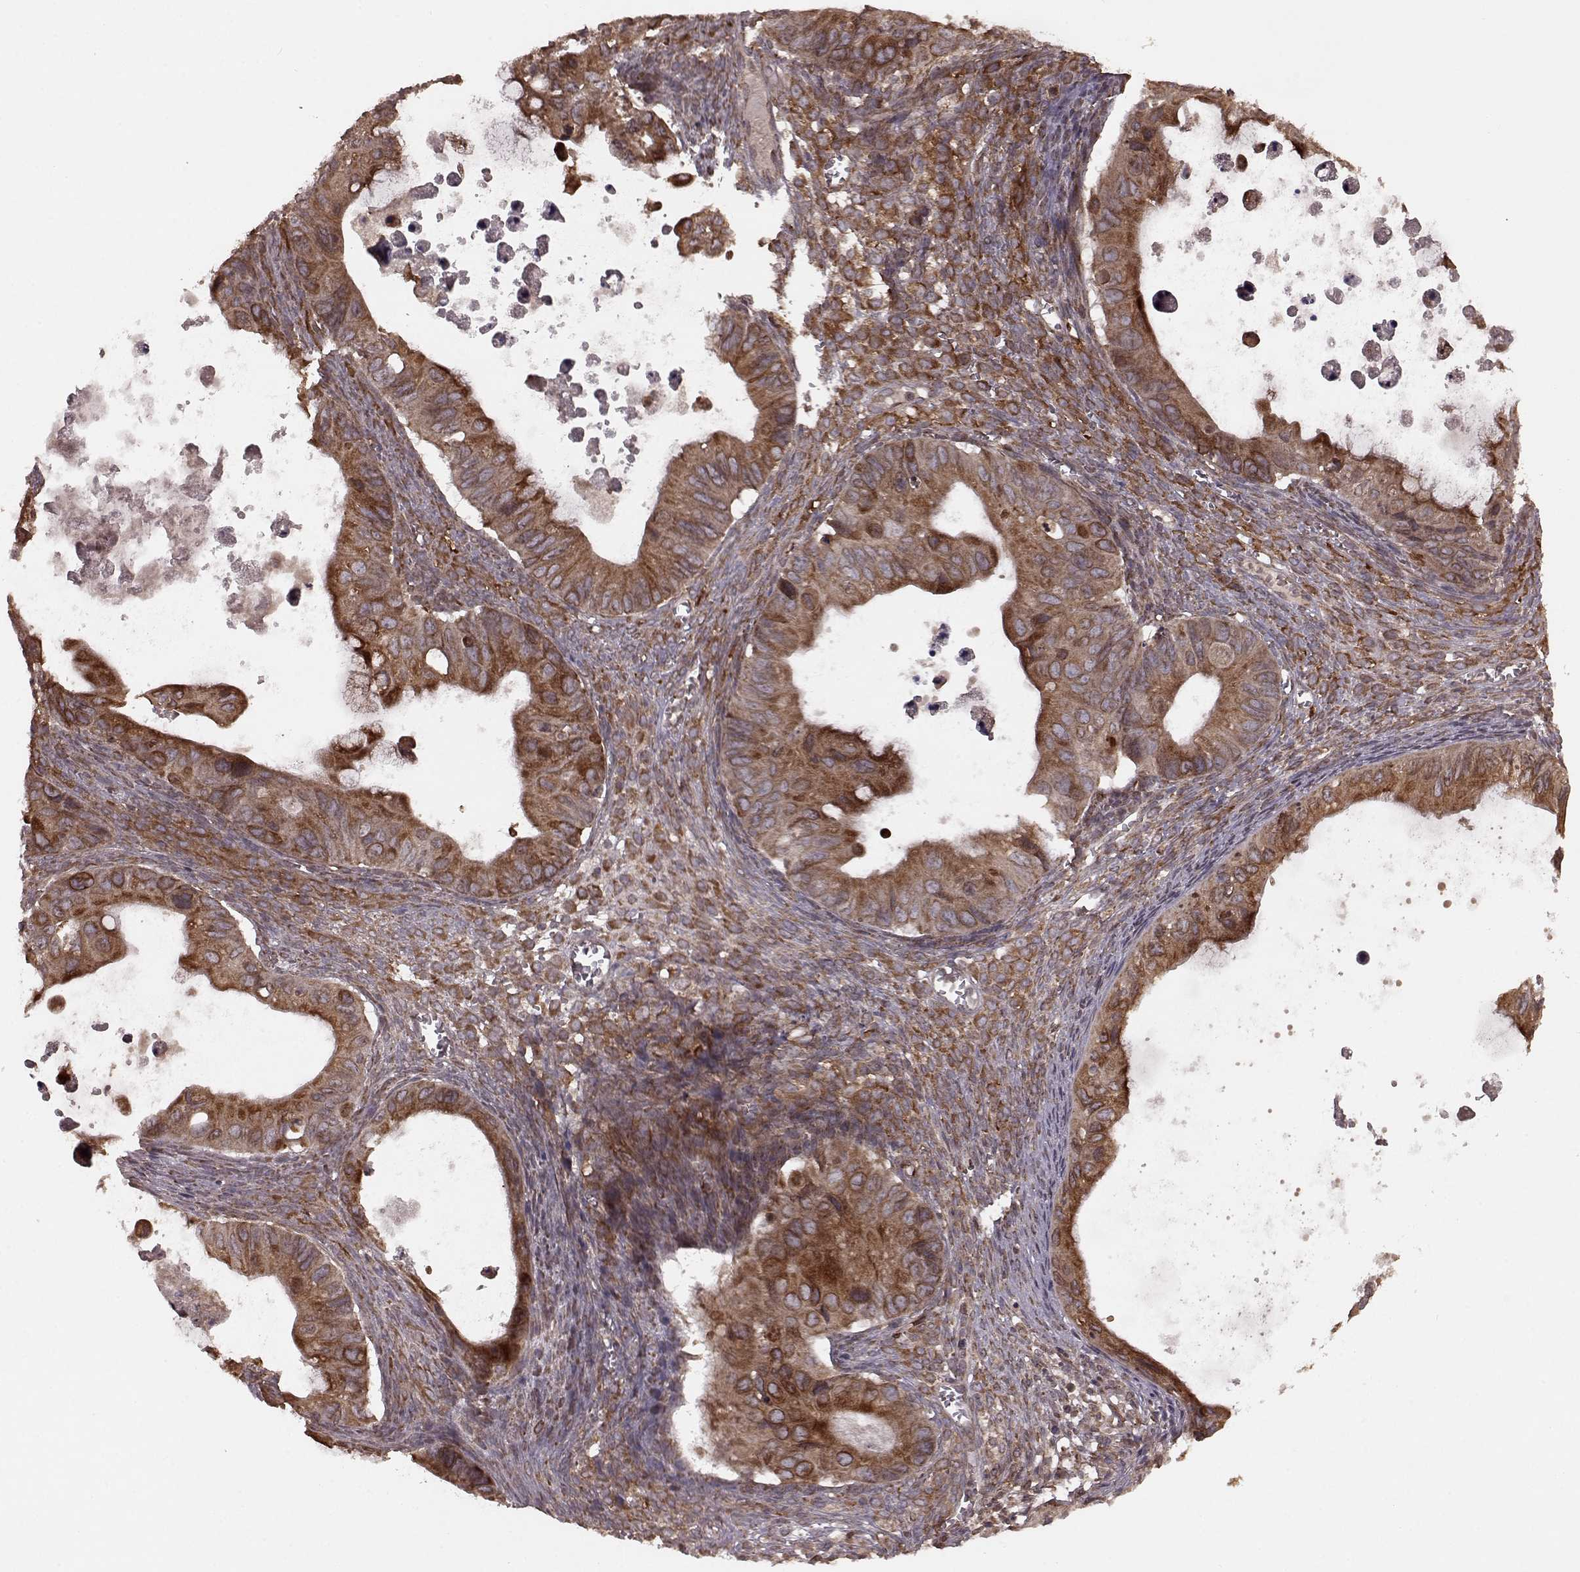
{"staining": {"intensity": "strong", "quantity": ">75%", "location": "cytoplasmic/membranous"}, "tissue": "ovarian cancer", "cell_type": "Tumor cells", "image_type": "cancer", "snomed": [{"axis": "morphology", "description": "Cystadenocarcinoma, mucinous, NOS"}, {"axis": "topography", "description": "Ovary"}], "caption": "DAB immunohistochemical staining of ovarian cancer reveals strong cytoplasmic/membranous protein positivity in about >75% of tumor cells. (Brightfield microscopy of DAB IHC at high magnification).", "gene": "AGPAT1", "patient": {"sex": "female", "age": 64}}